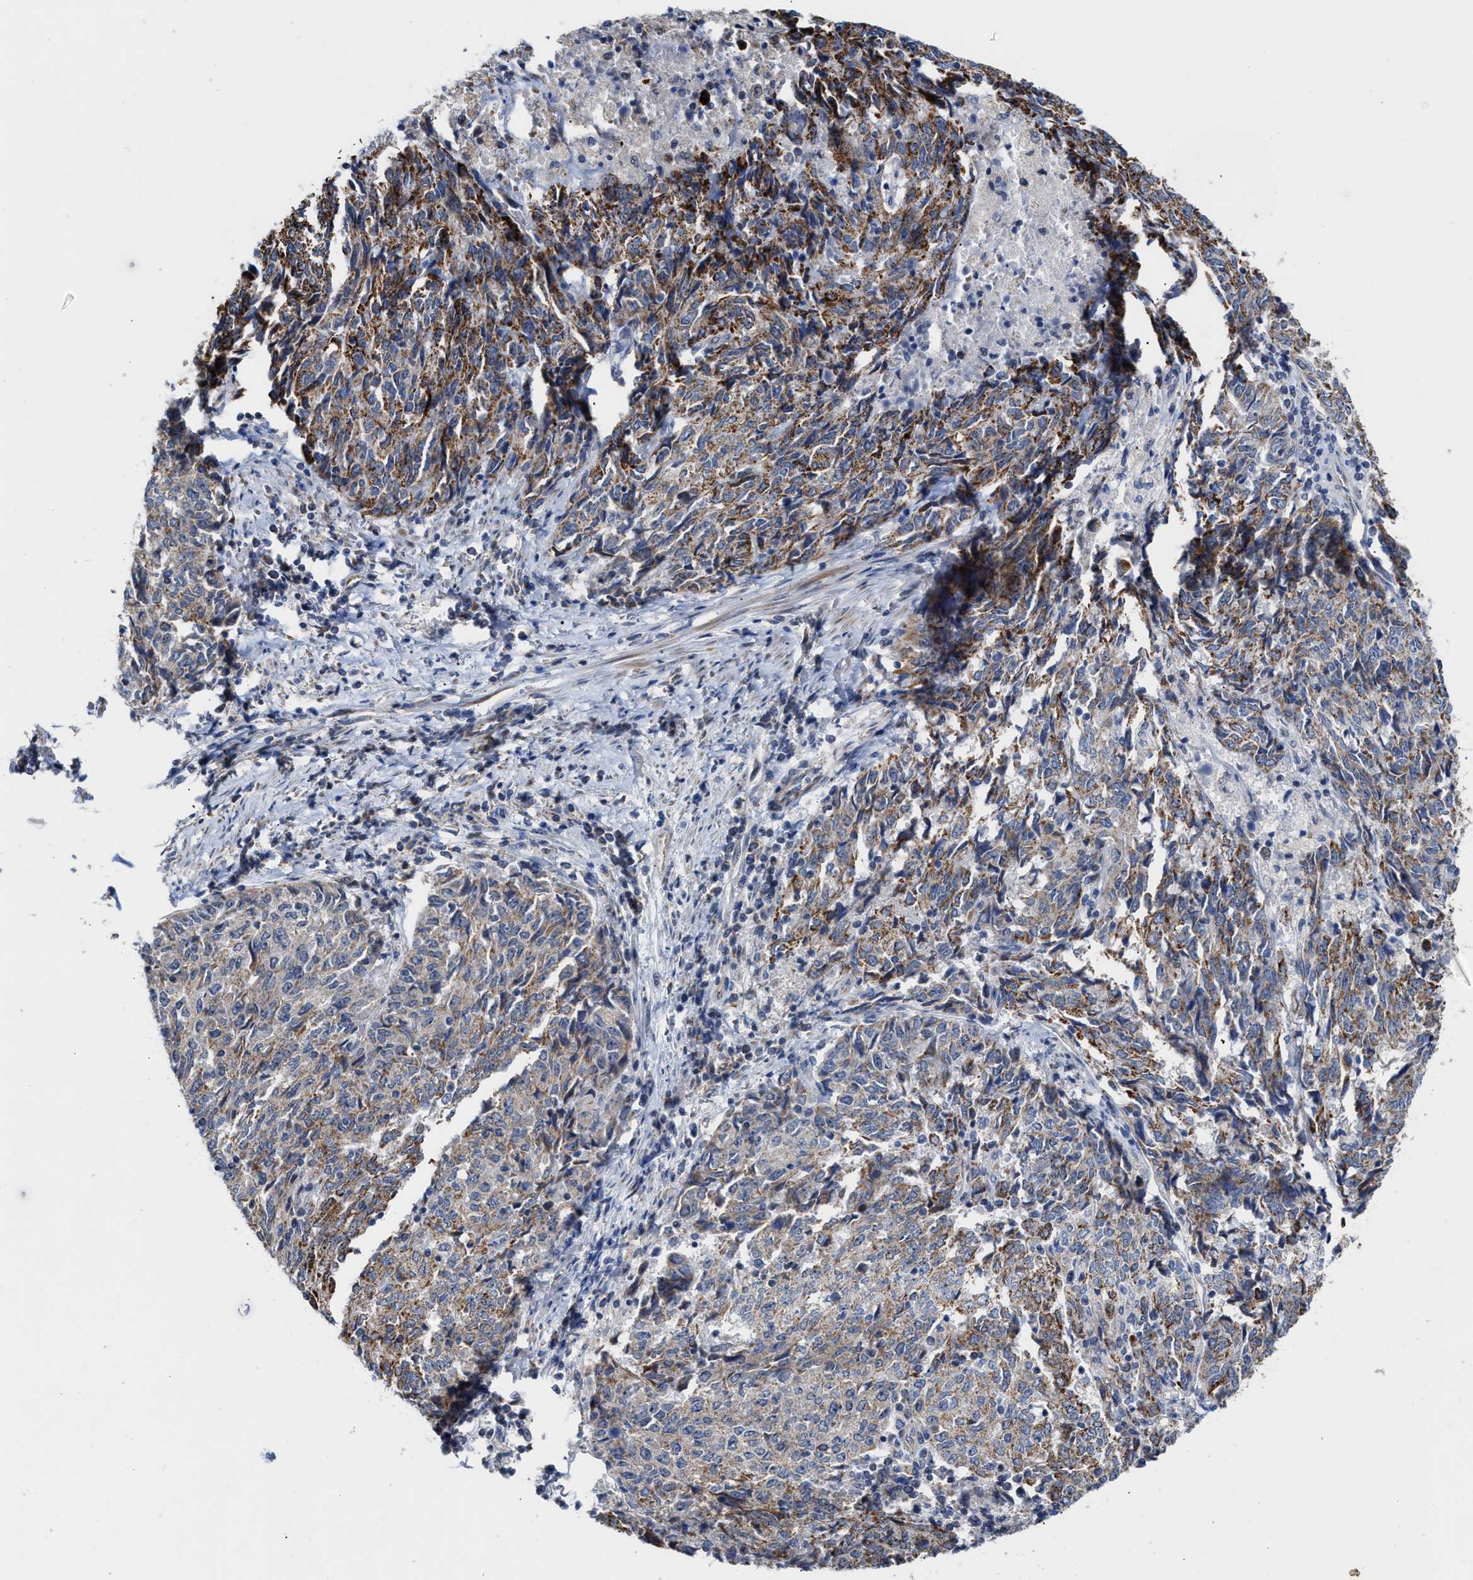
{"staining": {"intensity": "moderate", "quantity": "<25%", "location": "cytoplasmic/membranous"}, "tissue": "endometrial cancer", "cell_type": "Tumor cells", "image_type": "cancer", "snomed": [{"axis": "morphology", "description": "Adenocarcinoma, NOS"}, {"axis": "topography", "description": "Endometrium"}], "caption": "Brown immunohistochemical staining in adenocarcinoma (endometrial) displays moderate cytoplasmic/membranous staining in approximately <25% of tumor cells. (DAB IHC with brightfield microscopy, high magnification).", "gene": "JAG1", "patient": {"sex": "female", "age": 80}}